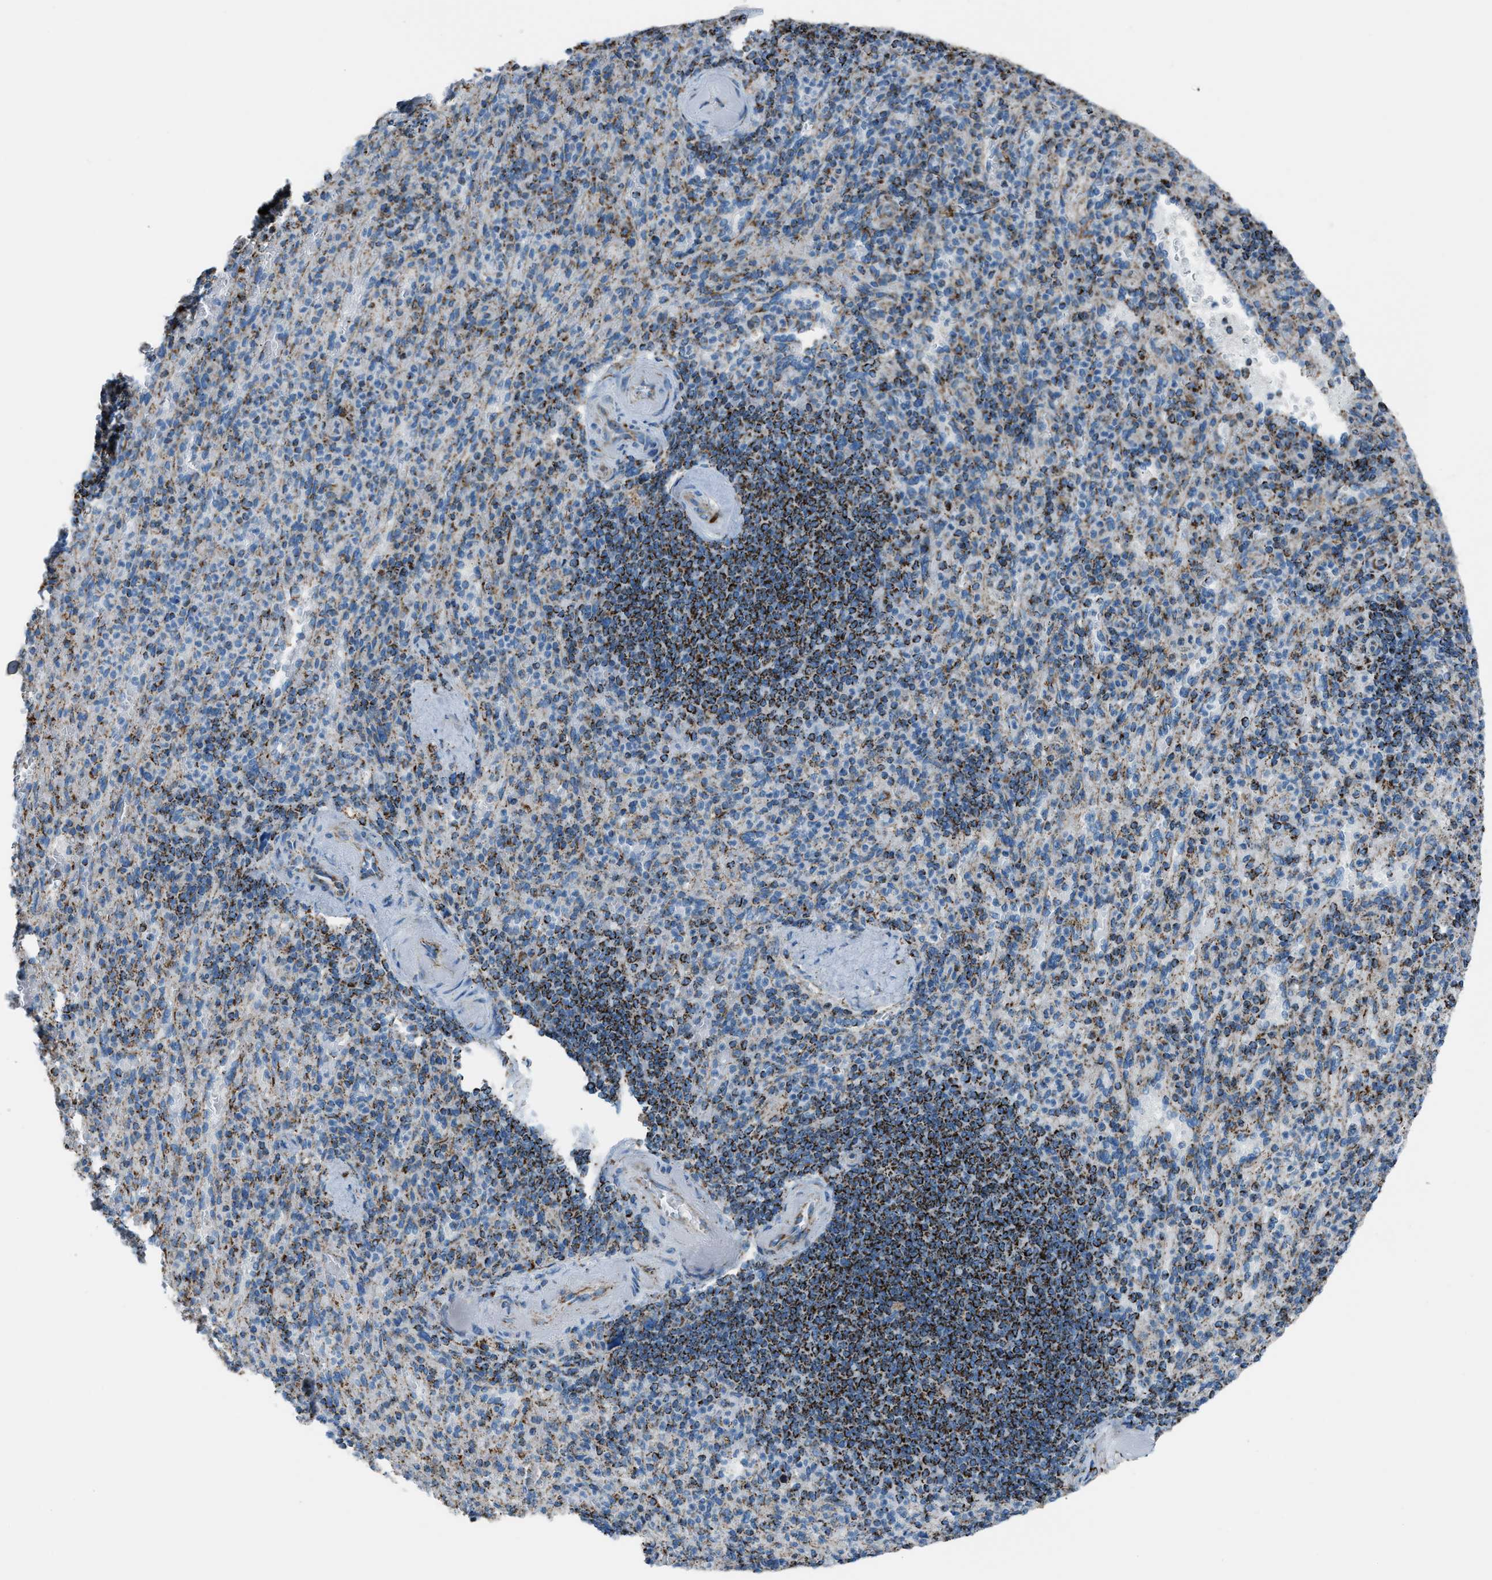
{"staining": {"intensity": "moderate", "quantity": "25%-75%", "location": "cytoplasmic/membranous"}, "tissue": "spleen", "cell_type": "Cells in red pulp", "image_type": "normal", "snomed": [{"axis": "morphology", "description": "Normal tissue, NOS"}, {"axis": "topography", "description": "Spleen"}], "caption": "Moderate cytoplasmic/membranous protein positivity is identified in about 25%-75% of cells in red pulp in spleen. Using DAB (3,3'-diaminobenzidine) (brown) and hematoxylin (blue) stains, captured at high magnification using brightfield microscopy.", "gene": "MDH2", "patient": {"sex": "female", "age": 74}}